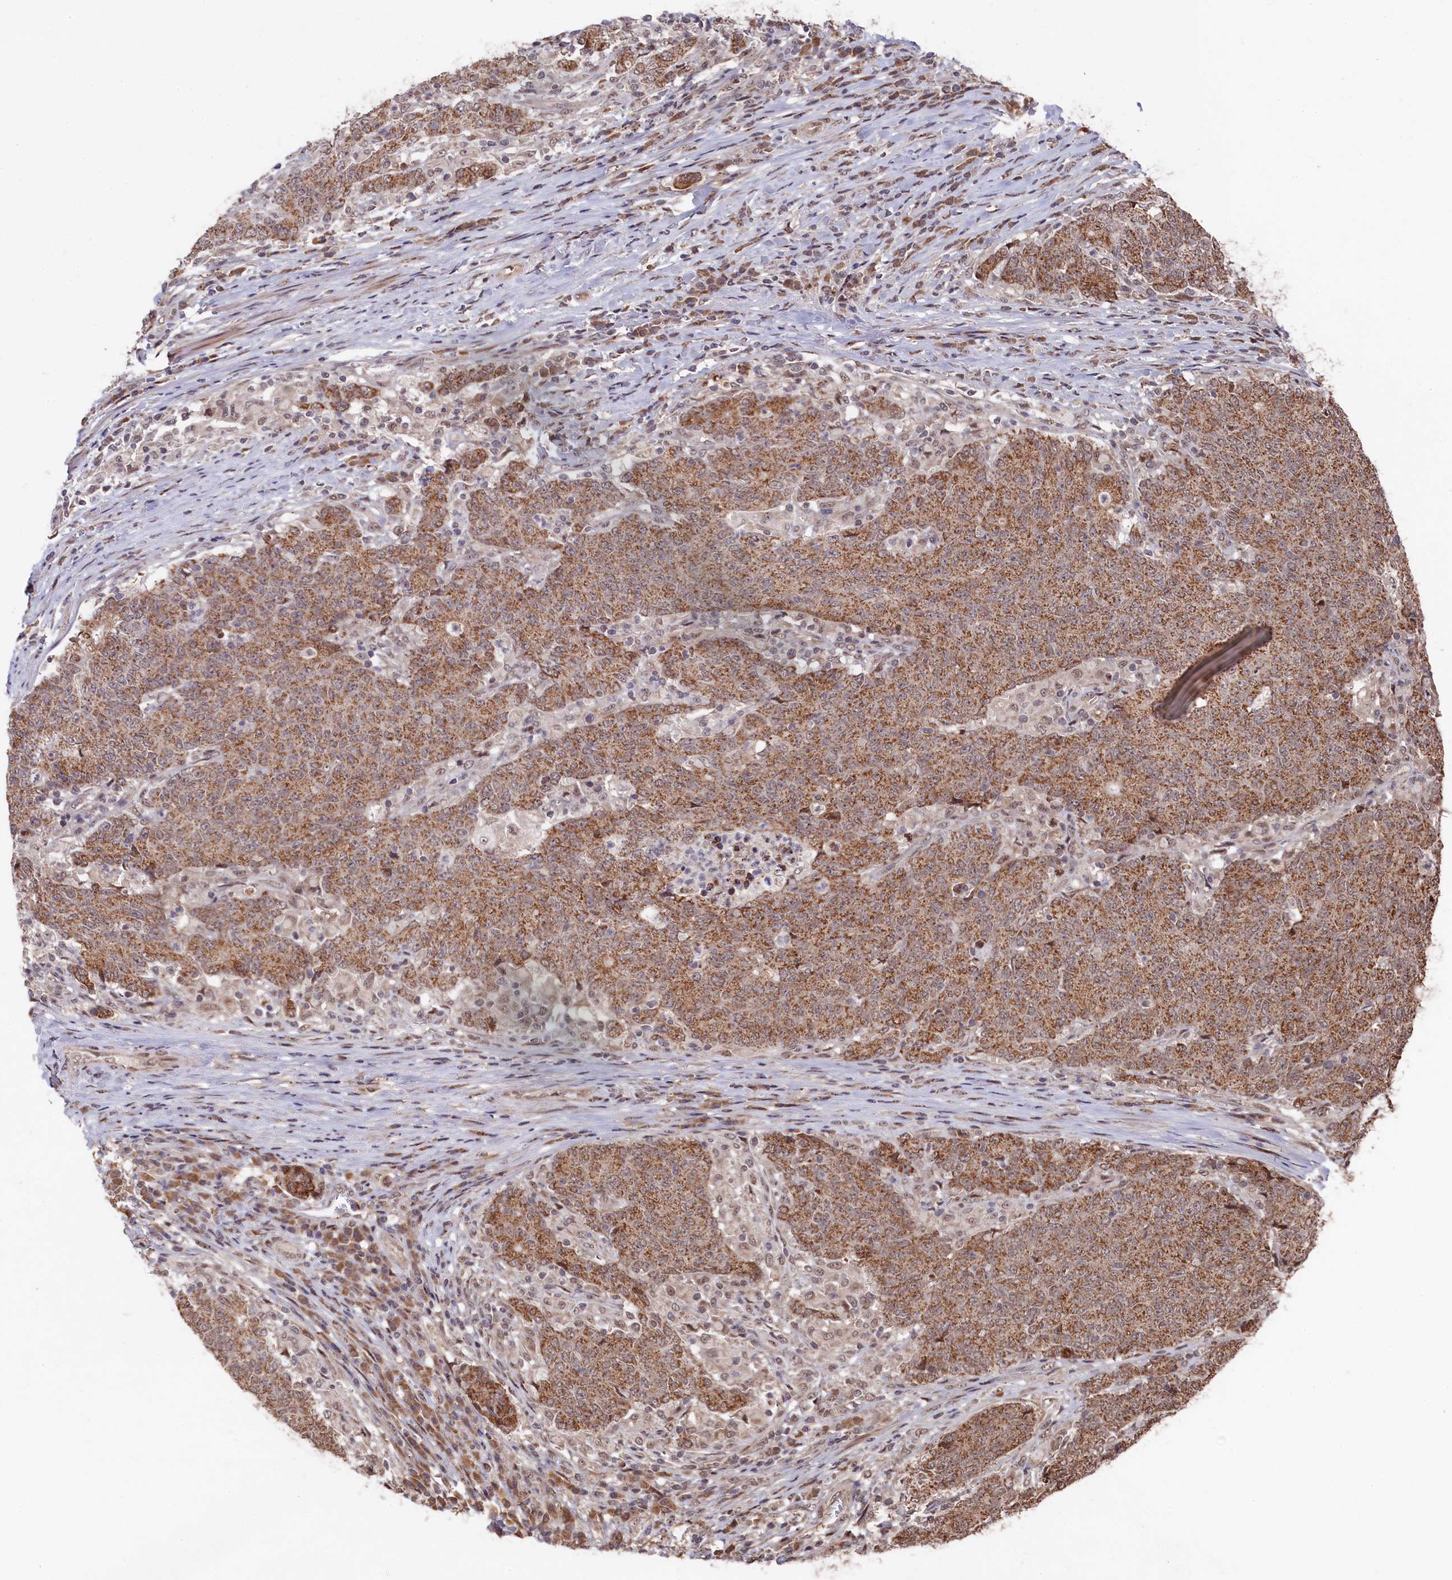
{"staining": {"intensity": "moderate", "quantity": ">75%", "location": "cytoplasmic/membranous"}, "tissue": "colorectal cancer", "cell_type": "Tumor cells", "image_type": "cancer", "snomed": [{"axis": "morphology", "description": "Adenocarcinoma, NOS"}, {"axis": "topography", "description": "Colon"}], "caption": "Immunohistochemical staining of human colorectal cancer reveals moderate cytoplasmic/membranous protein positivity in about >75% of tumor cells. The protein of interest is stained brown, and the nuclei are stained in blue (DAB (3,3'-diaminobenzidine) IHC with brightfield microscopy, high magnification).", "gene": "CLPX", "patient": {"sex": "female", "age": 75}}